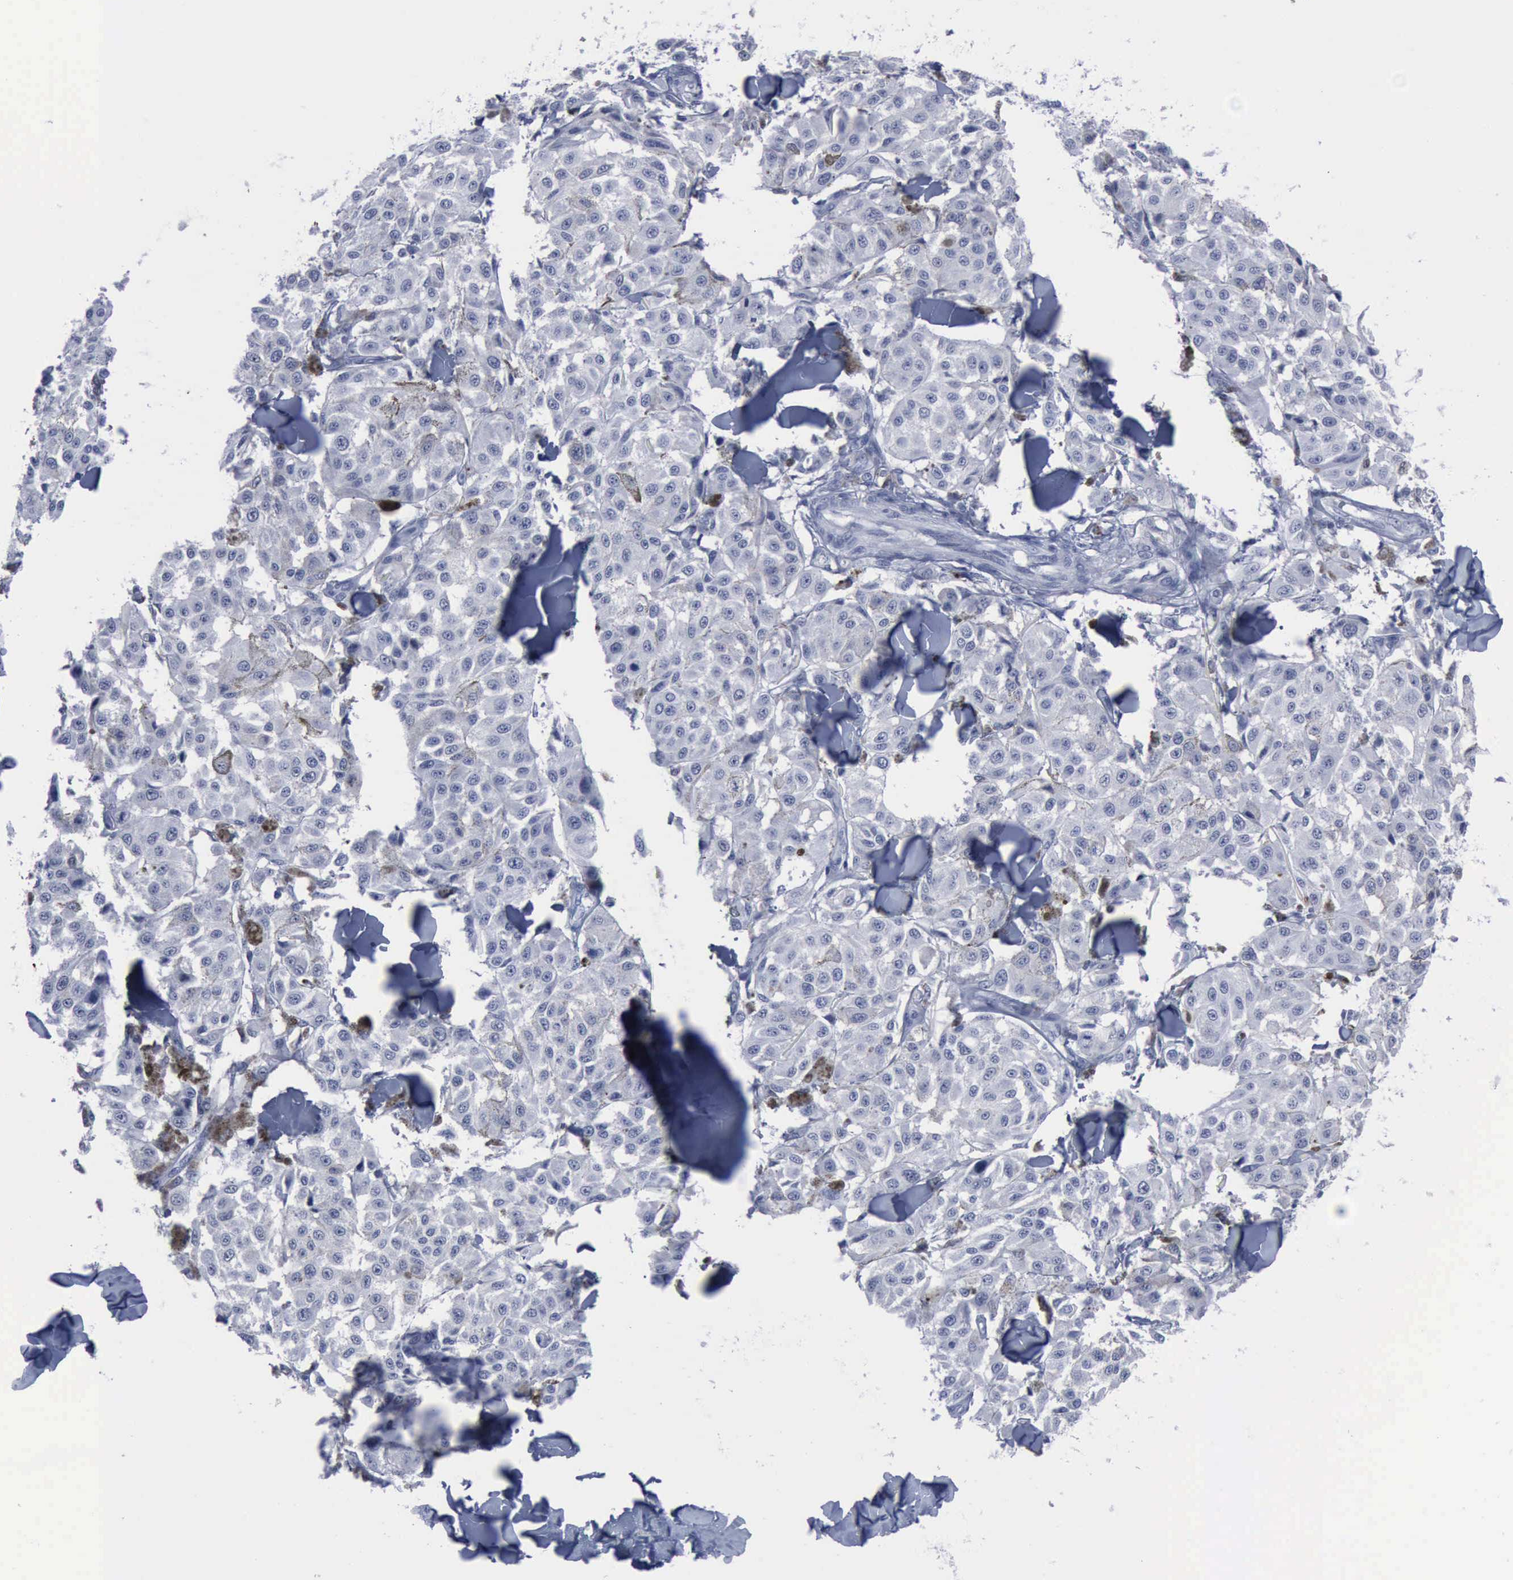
{"staining": {"intensity": "negative", "quantity": "none", "location": "none"}, "tissue": "melanoma", "cell_type": "Tumor cells", "image_type": "cancer", "snomed": [{"axis": "morphology", "description": "Malignant melanoma, NOS"}, {"axis": "topography", "description": "Skin"}], "caption": "DAB immunohistochemical staining of melanoma shows no significant expression in tumor cells.", "gene": "CSTA", "patient": {"sex": "female", "age": 64}}